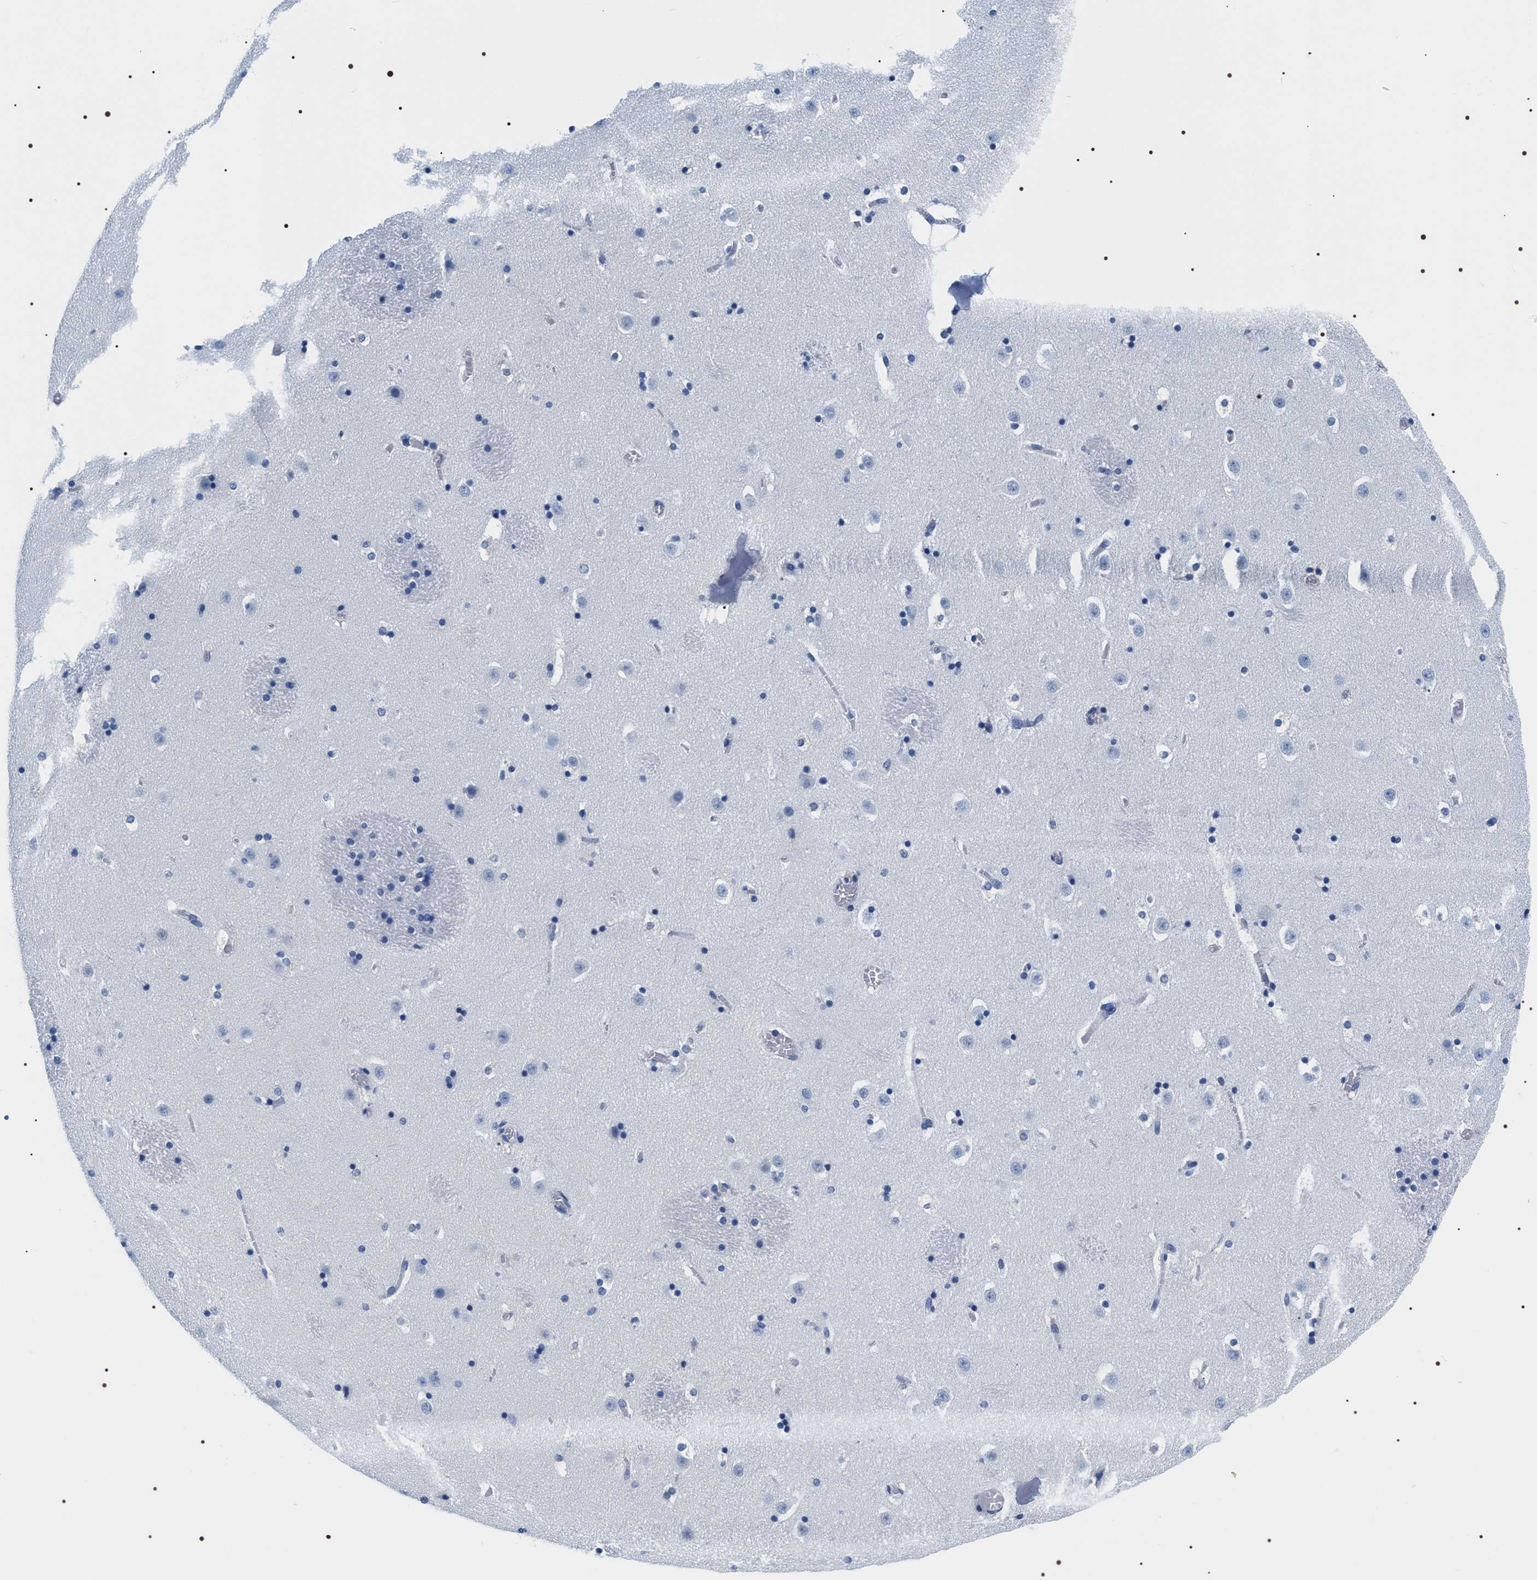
{"staining": {"intensity": "negative", "quantity": "none", "location": "none"}, "tissue": "caudate", "cell_type": "Glial cells", "image_type": "normal", "snomed": [{"axis": "morphology", "description": "Normal tissue, NOS"}, {"axis": "topography", "description": "Lateral ventricle wall"}], "caption": "Protein analysis of normal caudate exhibits no significant expression in glial cells. Nuclei are stained in blue.", "gene": "ADH4", "patient": {"sex": "male", "age": 45}}